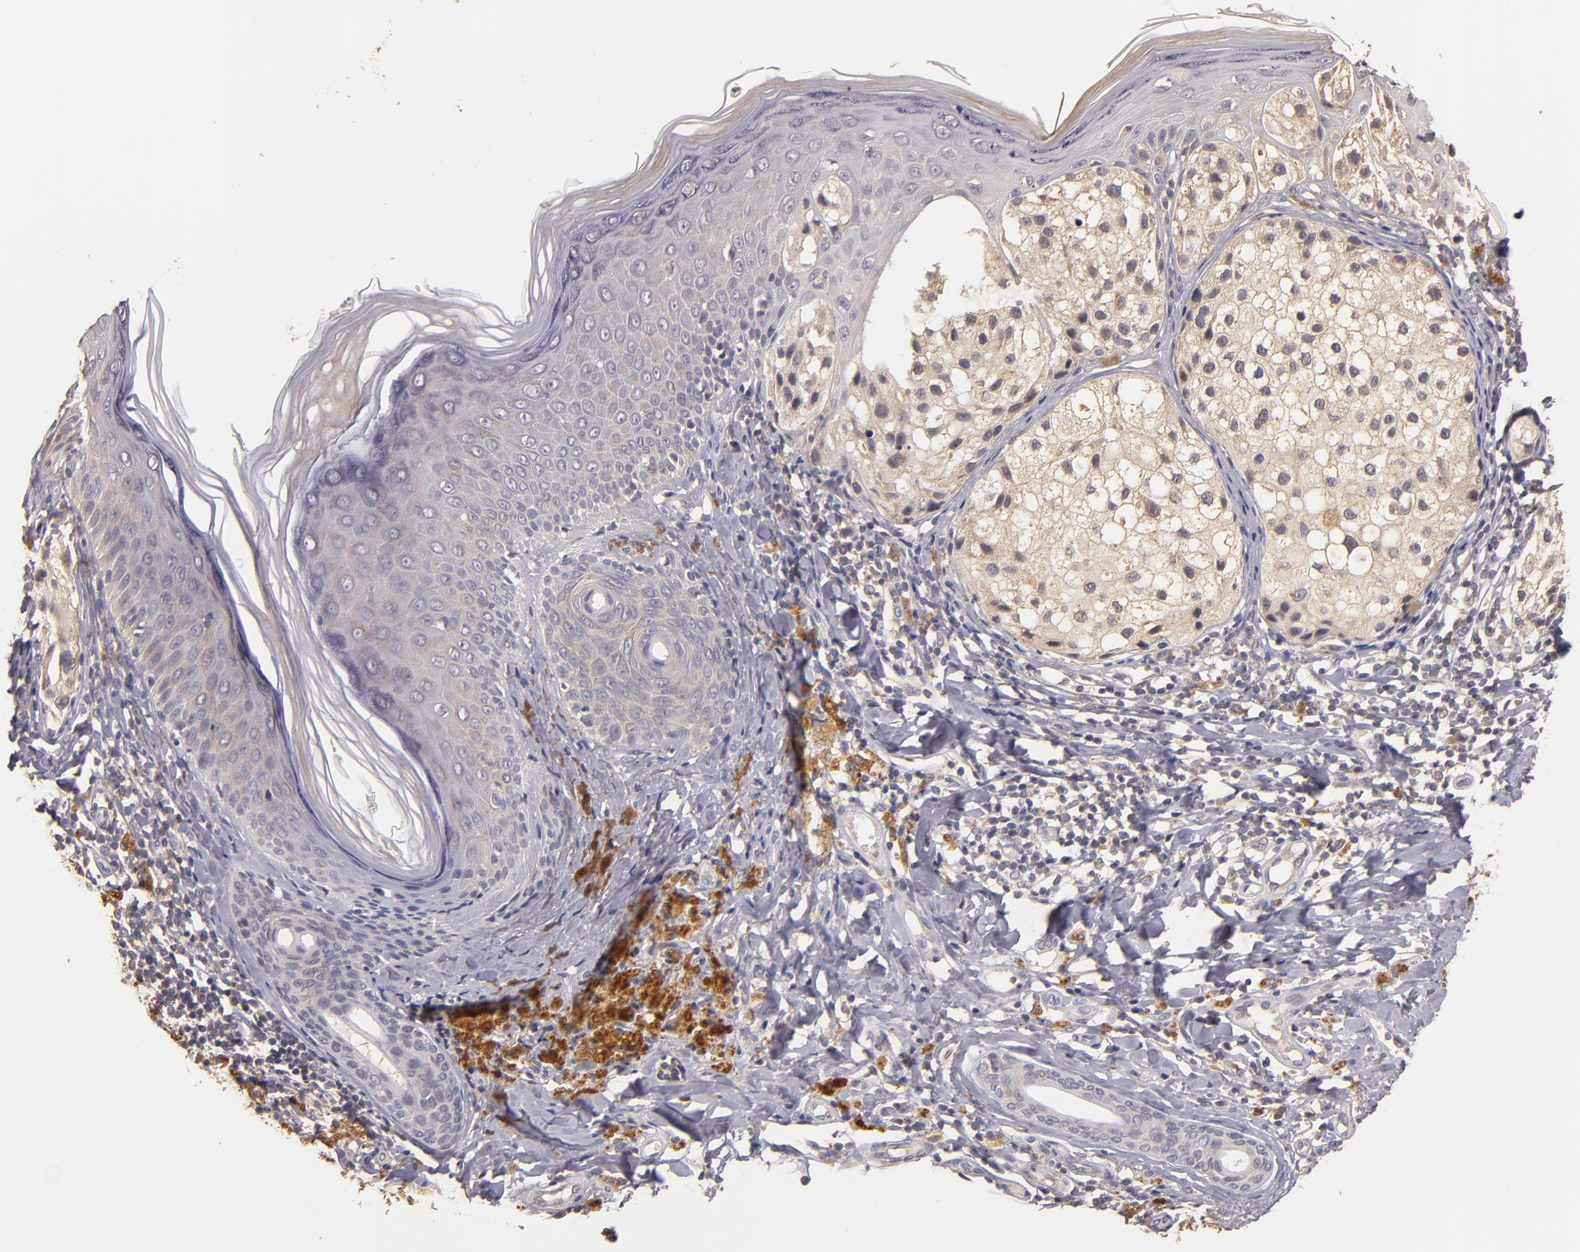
{"staining": {"intensity": "weak", "quantity": "25%-75%", "location": "cytoplasmic/membranous"}, "tissue": "melanoma", "cell_type": "Tumor cells", "image_type": "cancer", "snomed": [{"axis": "morphology", "description": "Malignant melanoma, NOS"}, {"axis": "topography", "description": "Skin"}], "caption": "Weak cytoplasmic/membranous positivity for a protein is present in approximately 25%-75% of tumor cells of melanoma using IHC.", "gene": "UPF3B", "patient": {"sex": "male", "age": 23}}